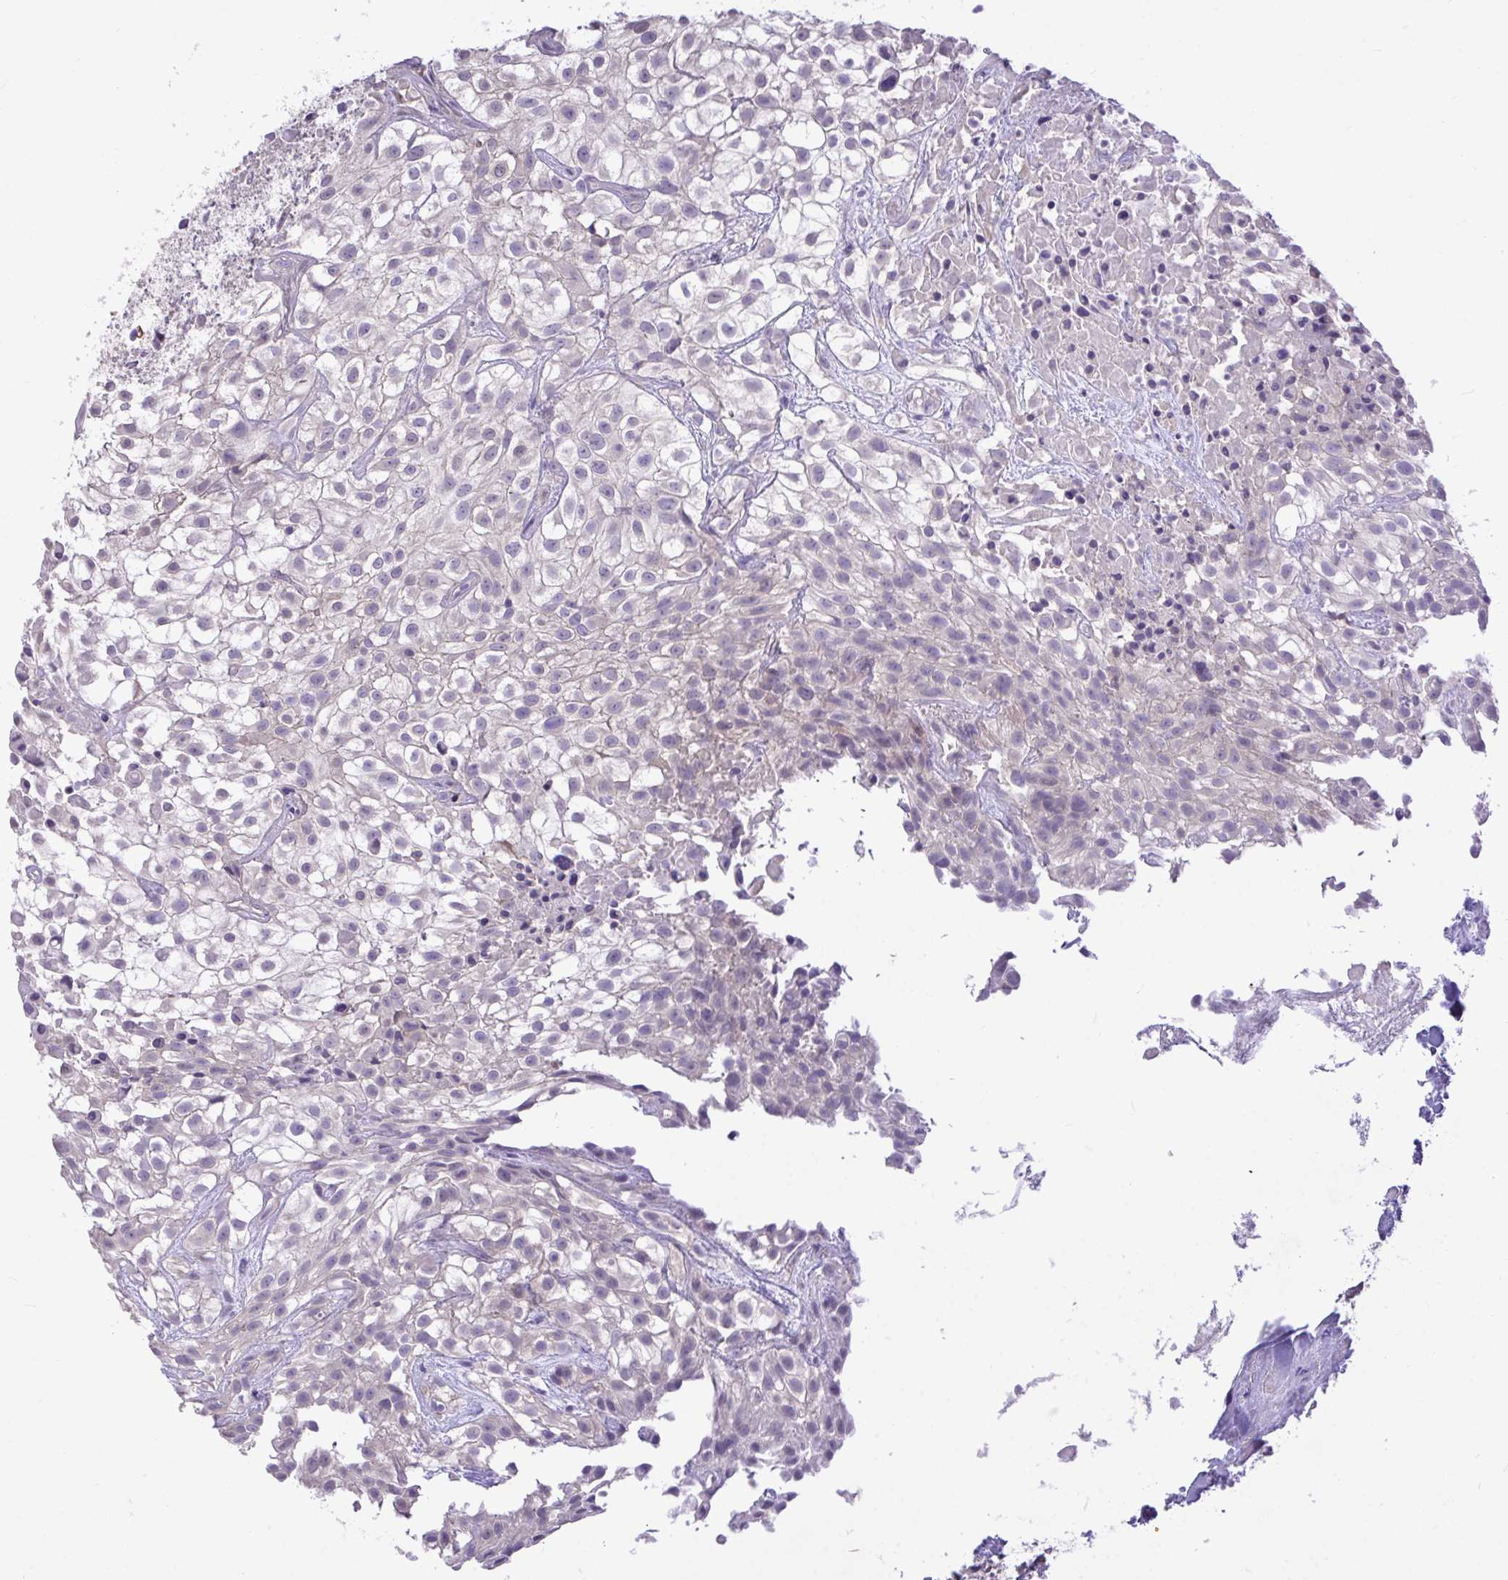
{"staining": {"intensity": "negative", "quantity": "none", "location": "none"}, "tissue": "urothelial cancer", "cell_type": "Tumor cells", "image_type": "cancer", "snomed": [{"axis": "morphology", "description": "Urothelial carcinoma, High grade"}, {"axis": "topography", "description": "Urinary bladder"}], "caption": "An immunohistochemistry histopathology image of urothelial carcinoma (high-grade) is shown. There is no staining in tumor cells of urothelial carcinoma (high-grade).", "gene": "MPC2", "patient": {"sex": "male", "age": 56}}